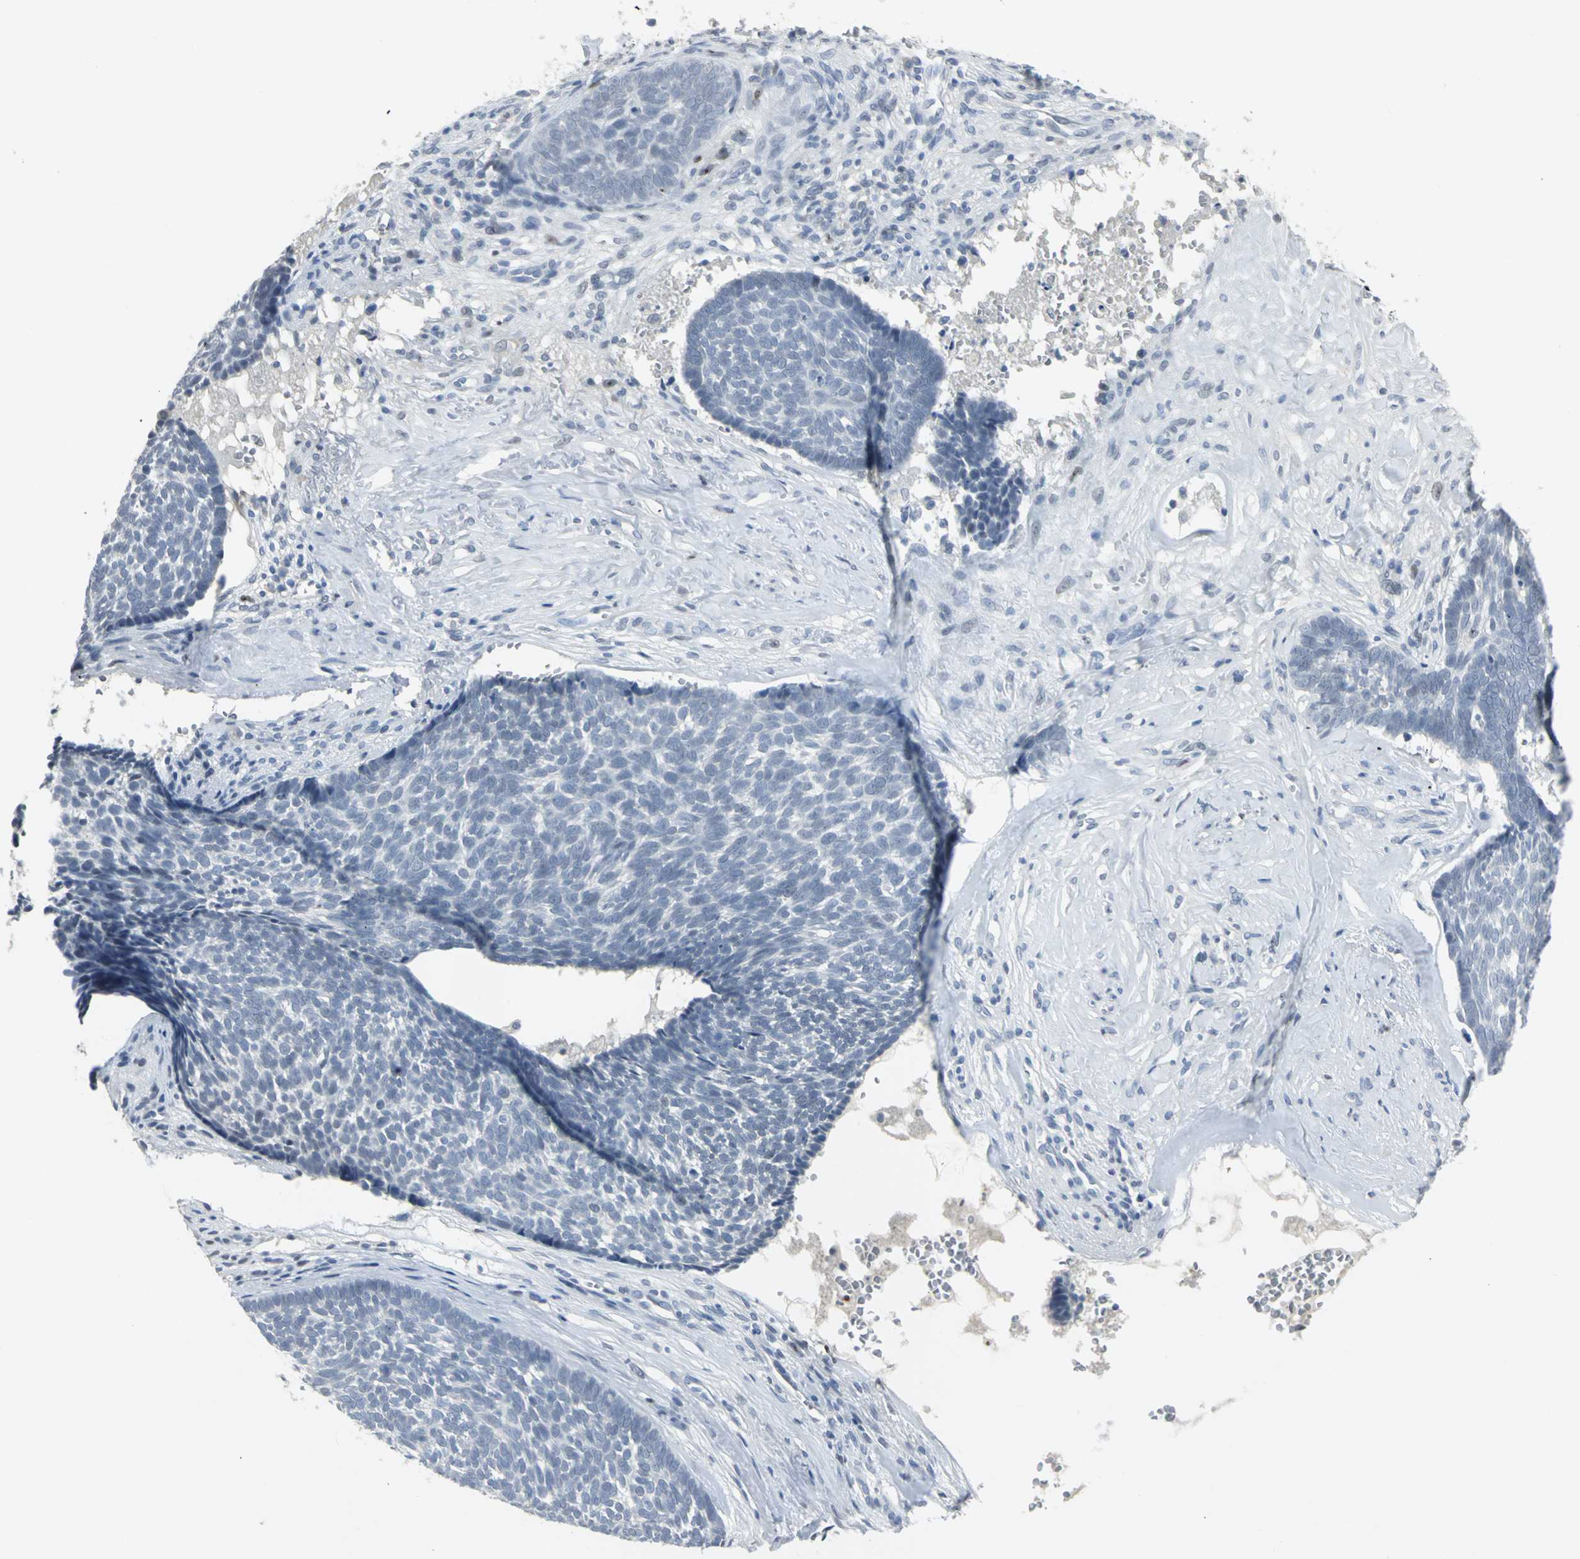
{"staining": {"intensity": "negative", "quantity": "none", "location": "none"}, "tissue": "skin cancer", "cell_type": "Tumor cells", "image_type": "cancer", "snomed": [{"axis": "morphology", "description": "Basal cell carcinoma"}, {"axis": "topography", "description": "Skin"}], "caption": "This is an immunohistochemistry image of skin basal cell carcinoma. There is no expression in tumor cells.", "gene": "BCL6", "patient": {"sex": "male", "age": 84}}